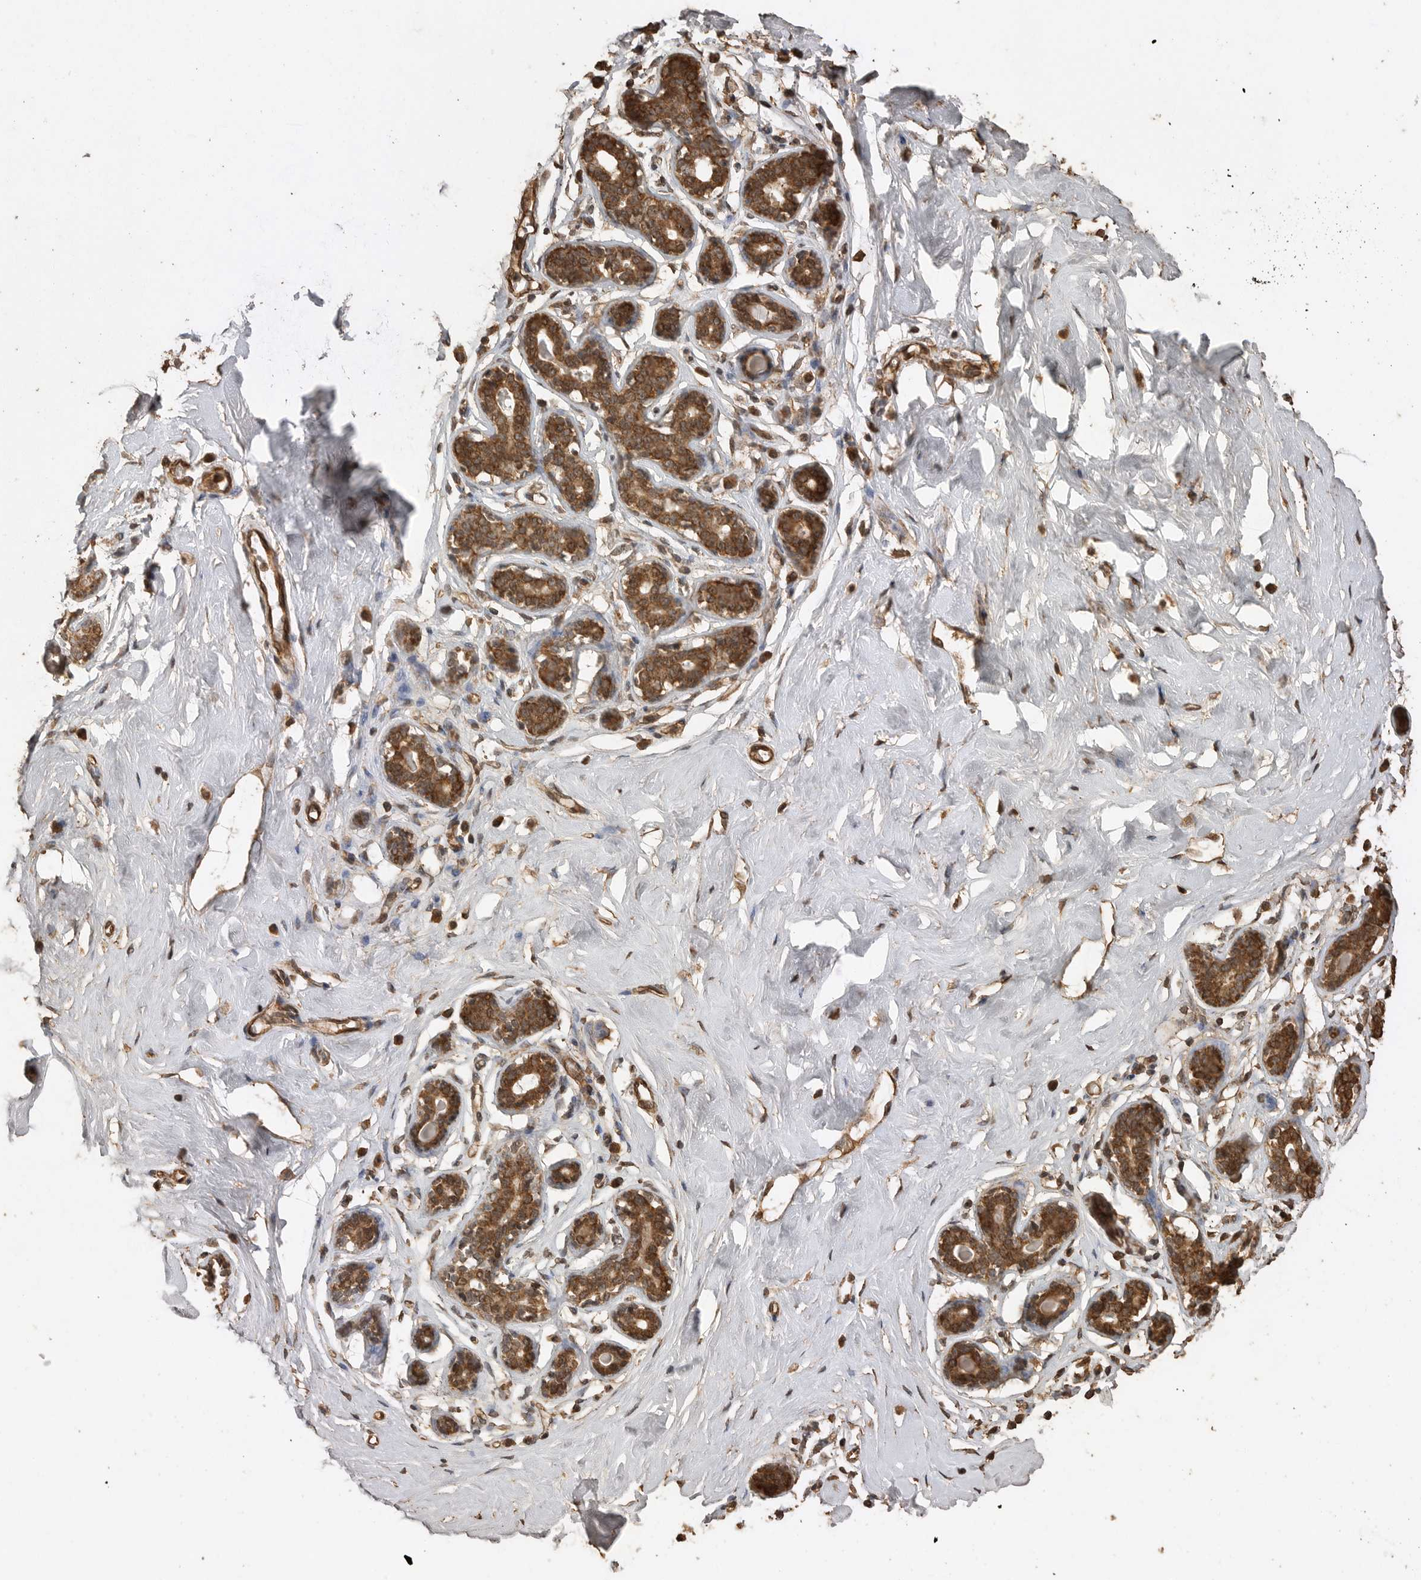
{"staining": {"intensity": "weak", "quantity": ">75%", "location": "cytoplasmic/membranous"}, "tissue": "breast", "cell_type": "Adipocytes", "image_type": "normal", "snomed": [{"axis": "morphology", "description": "Normal tissue, NOS"}, {"axis": "topography", "description": "Breast"}], "caption": "Immunohistochemistry (IHC) of unremarkable human breast shows low levels of weak cytoplasmic/membranous positivity in about >75% of adipocytes. (Brightfield microscopy of DAB IHC at high magnification).", "gene": "PINK1", "patient": {"sex": "female", "age": 23}}